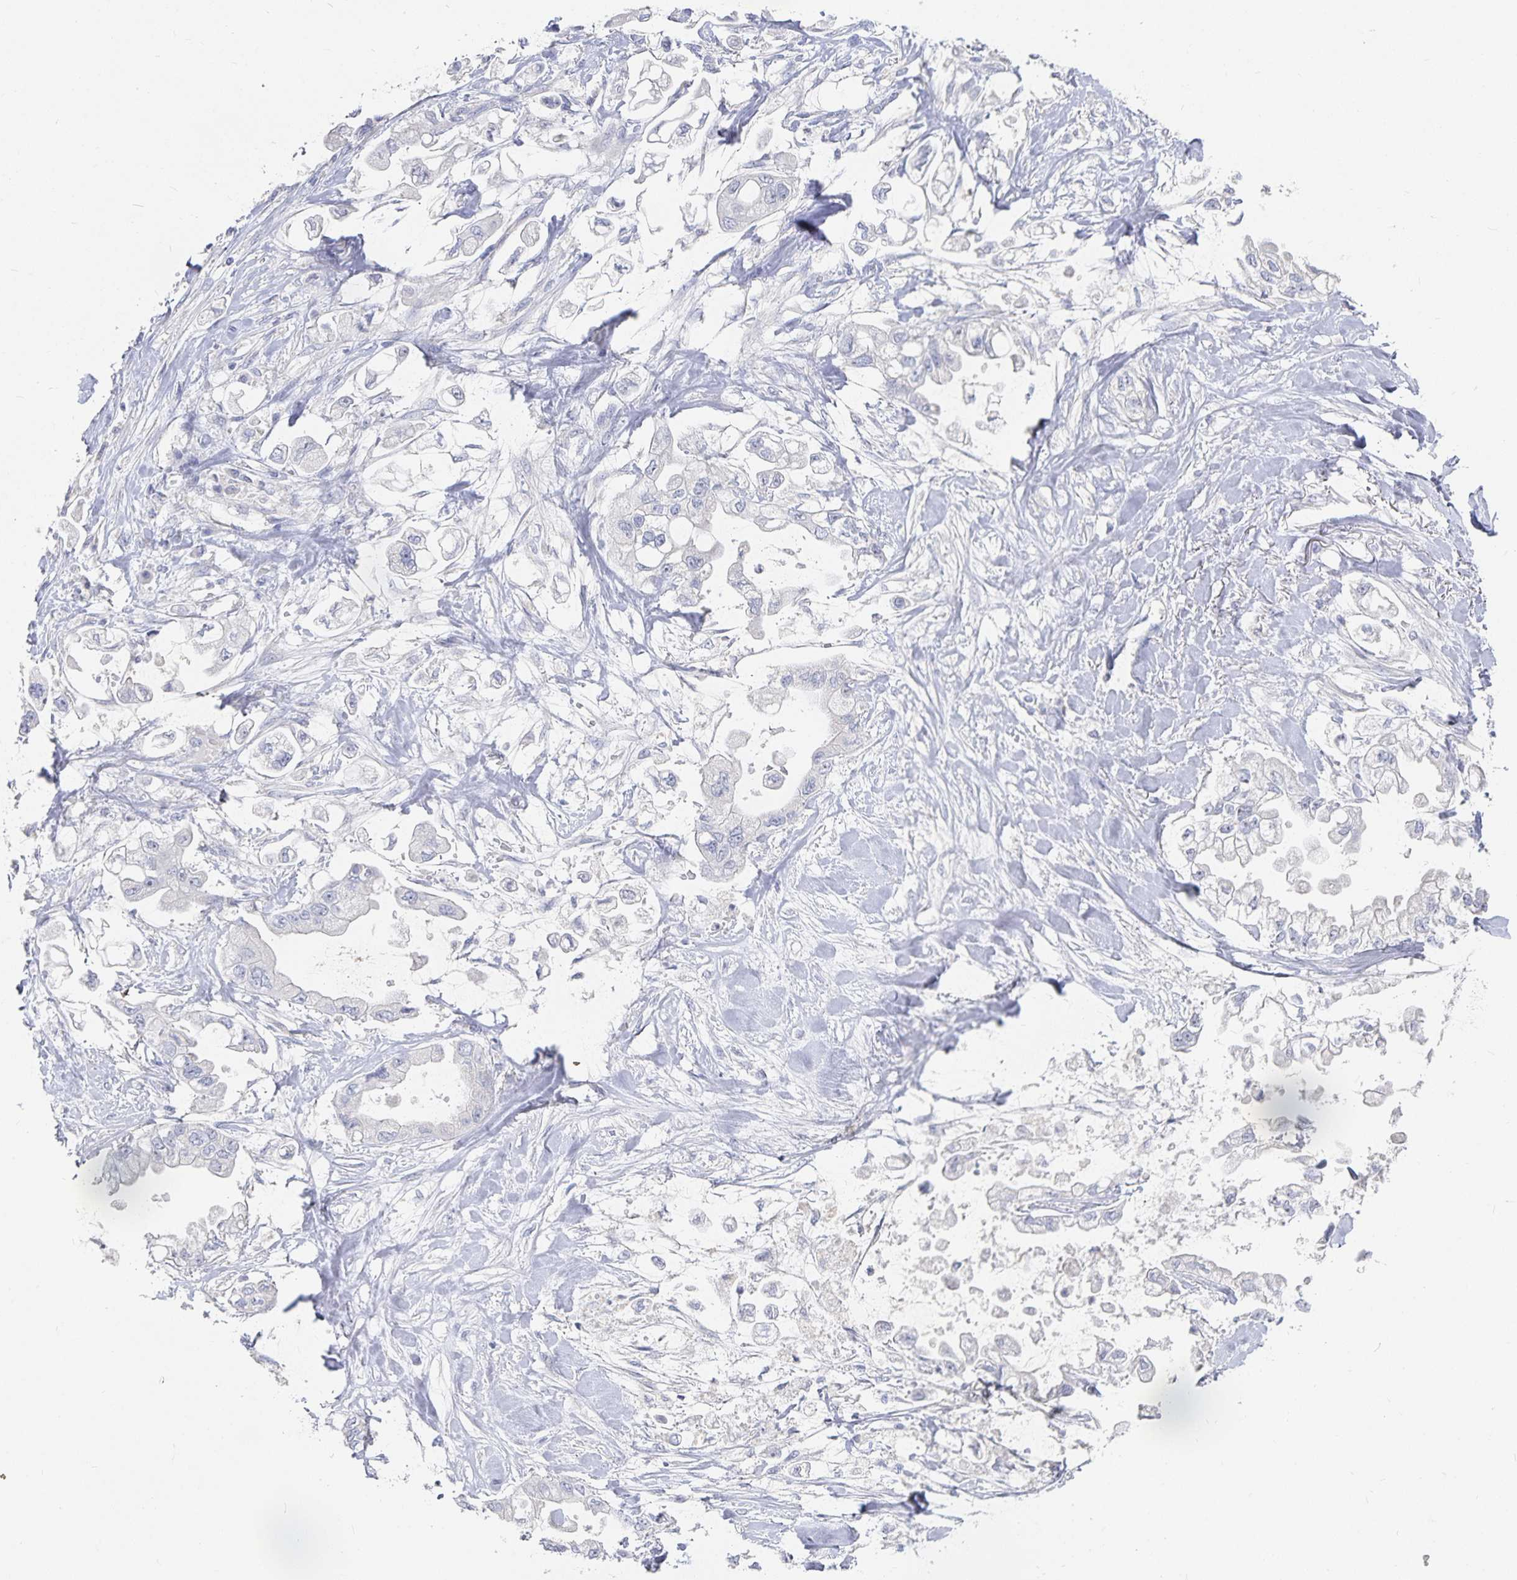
{"staining": {"intensity": "negative", "quantity": "none", "location": "none"}, "tissue": "stomach cancer", "cell_type": "Tumor cells", "image_type": "cancer", "snomed": [{"axis": "morphology", "description": "Adenocarcinoma, NOS"}, {"axis": "topography", "description": "Stomach"}], "caption": "Protein analysis of adenocarcinoma (stomach) displays no significant staining in tumor cells. Nuclei are stained in blue.", "gene": "DNAH9", "patient": {"sex": "male", "age": 62}}